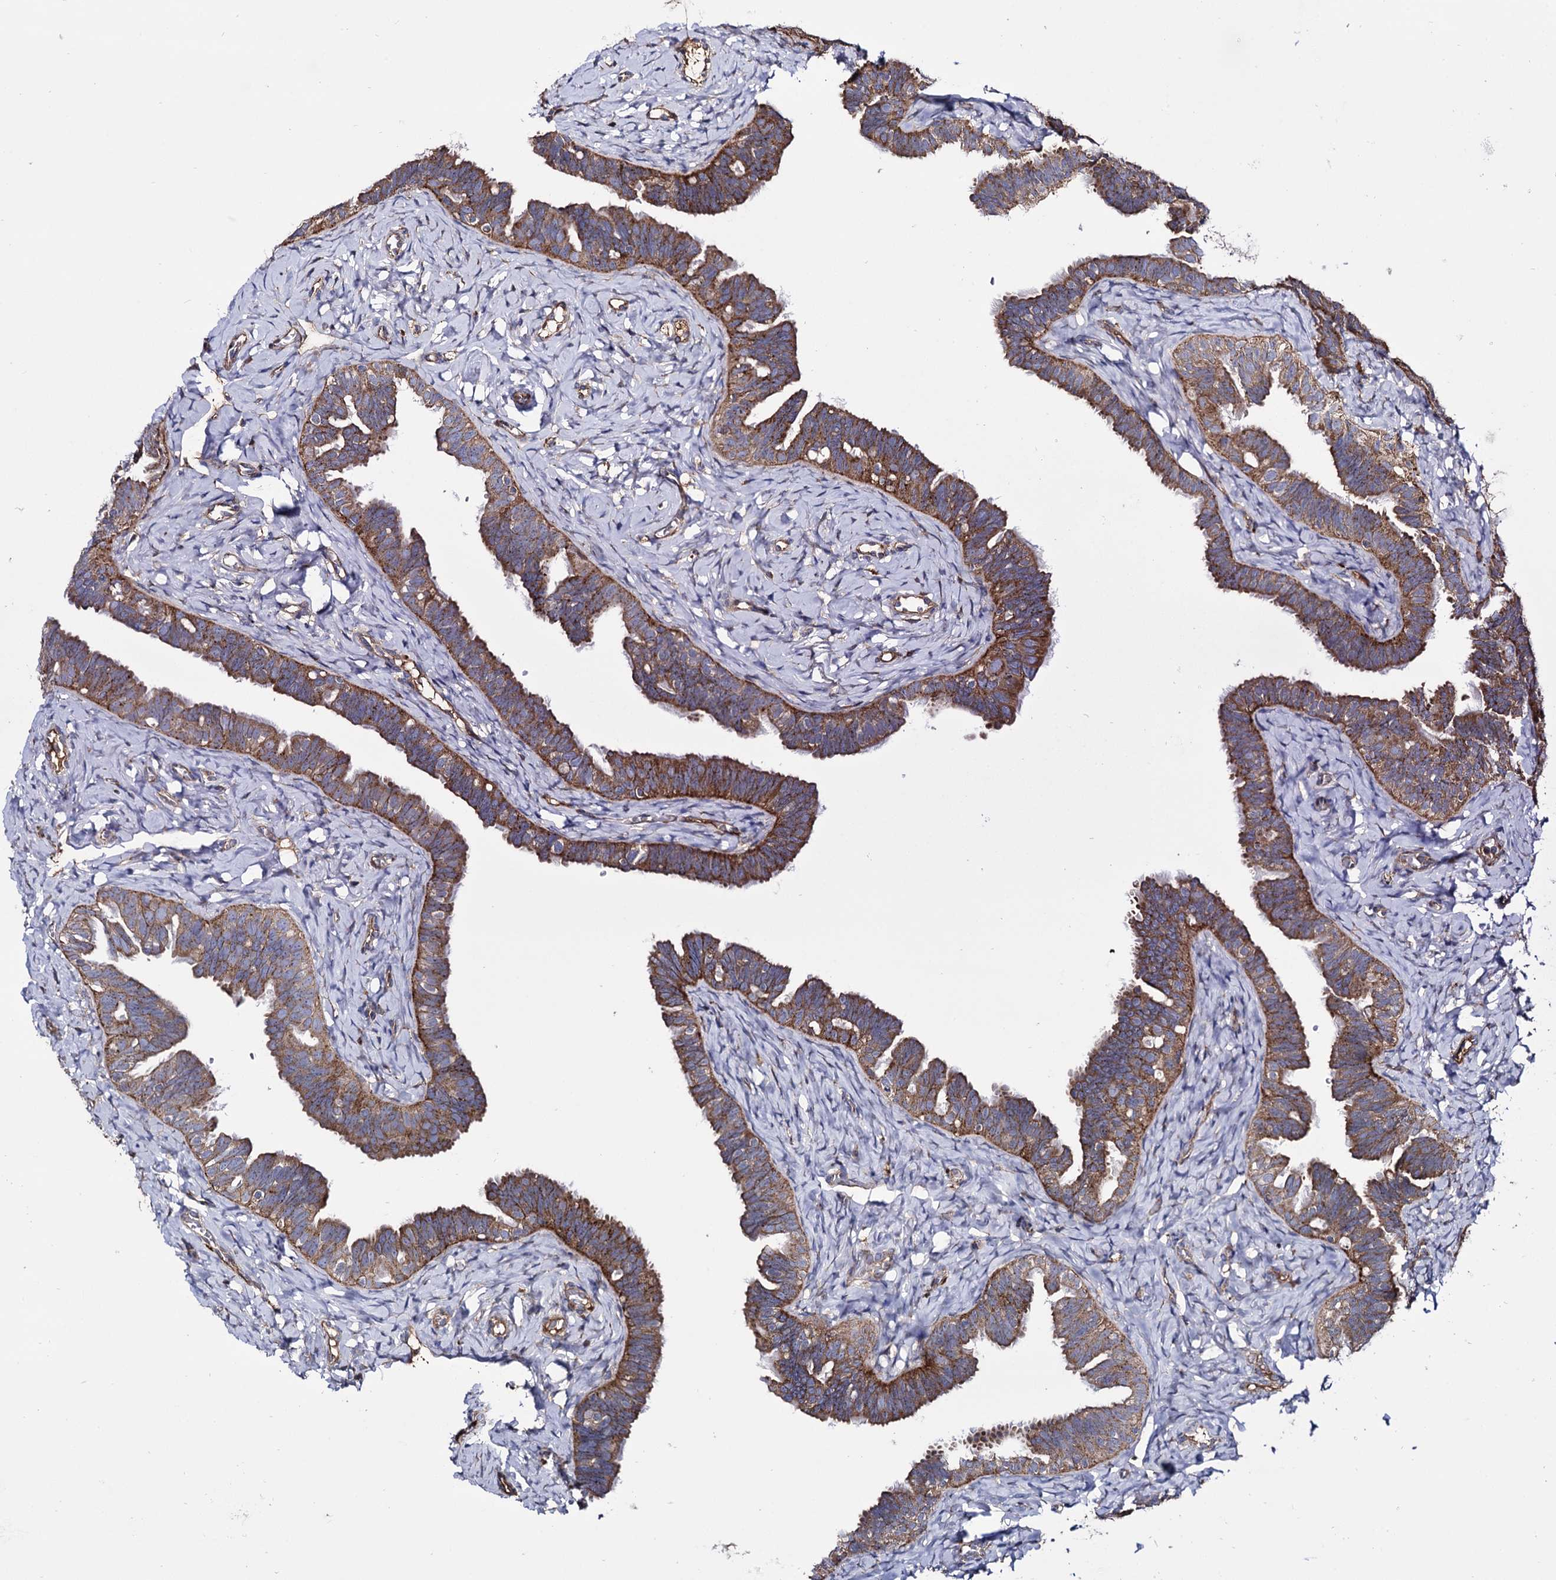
{"staining": {"intensity": "moderate", "quantity": ">75%", "location": "cytoplasmic/membranous"}, "tissue": "fallopian tube", "cell_type": "Glandular cells", "image_type": "normal", "snomed": [{"axis": "morphology", "description": "Normal tissue, NOS"}, {"axis": "topography", "description": "Fallopian tube"}], "caption": "Immunohistochemistry of benign human fallopian tube displays medium levels of moderate cytoplasmic/membranous positivity in approximately >75% of glandular cells. The staining was performed using DAB (3,3'-diaminobenzidine), with brown indicating positive protein expression. Nuclei are stained blue with hematoxylin.", "gene": "IQCH", "patient": {"sex": "female", "age": 65}}